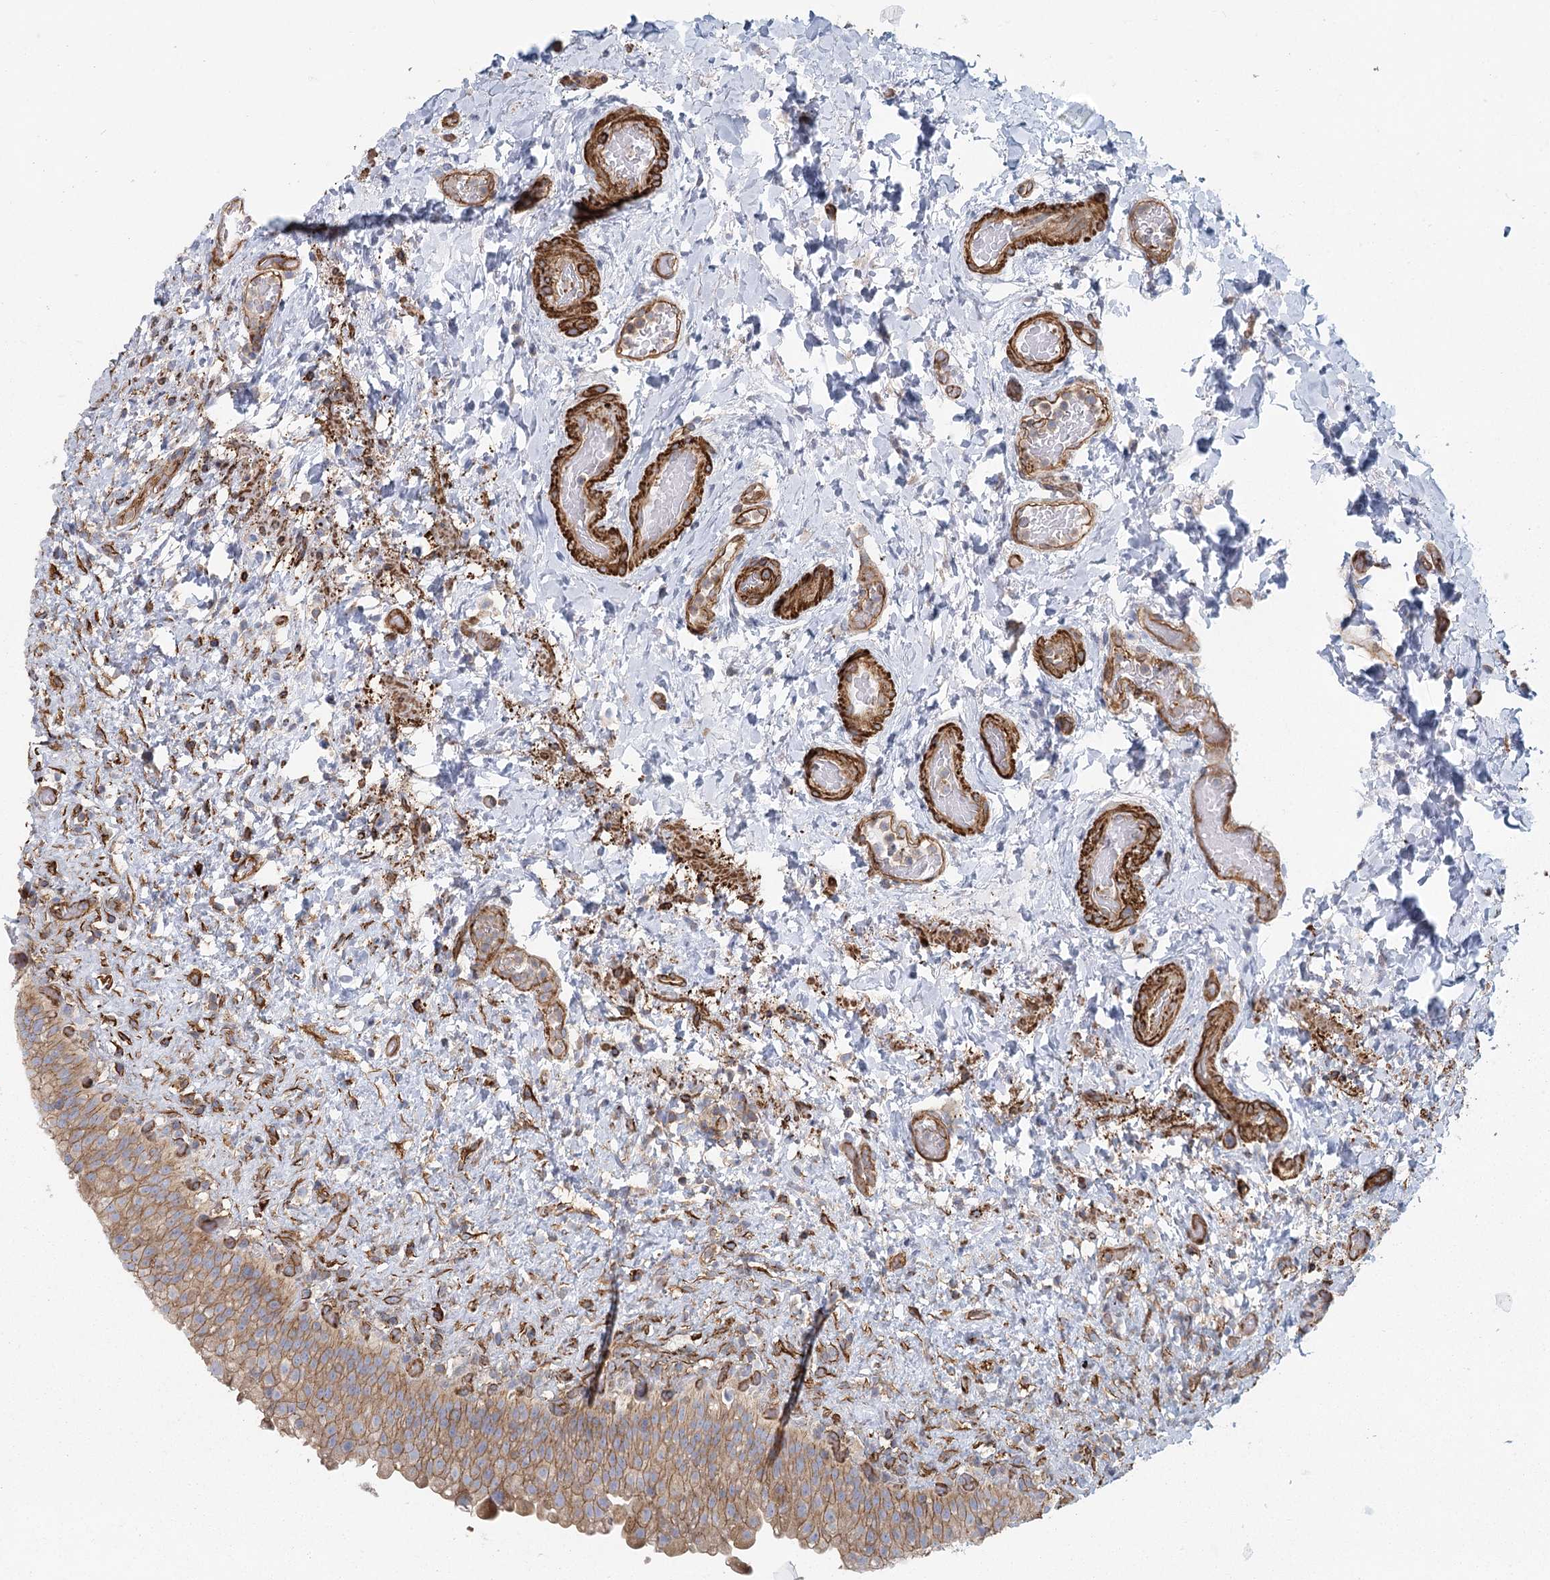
{"staining": {"intensity": "moderate", "quantity": "25%-75%", "location": "cytoplasmic/membranous"}, "tissue": "urinary bladder", "cell_type": "Urothelial cells", "image_type": "normal", "snomed": [{"axis": "morphology", "description": "Normal tissue, NOS"}, {"axis": "topography", "description": "Urinary bladder"}], "caption": "Urinary bladder stained for a protein (brown) reveals moderate cytoplasmic/membranous positive expression in about 25%-75% of urothelial cells.", "gene": "IFT46", "patient": {"sex": "female", "age": 27}}